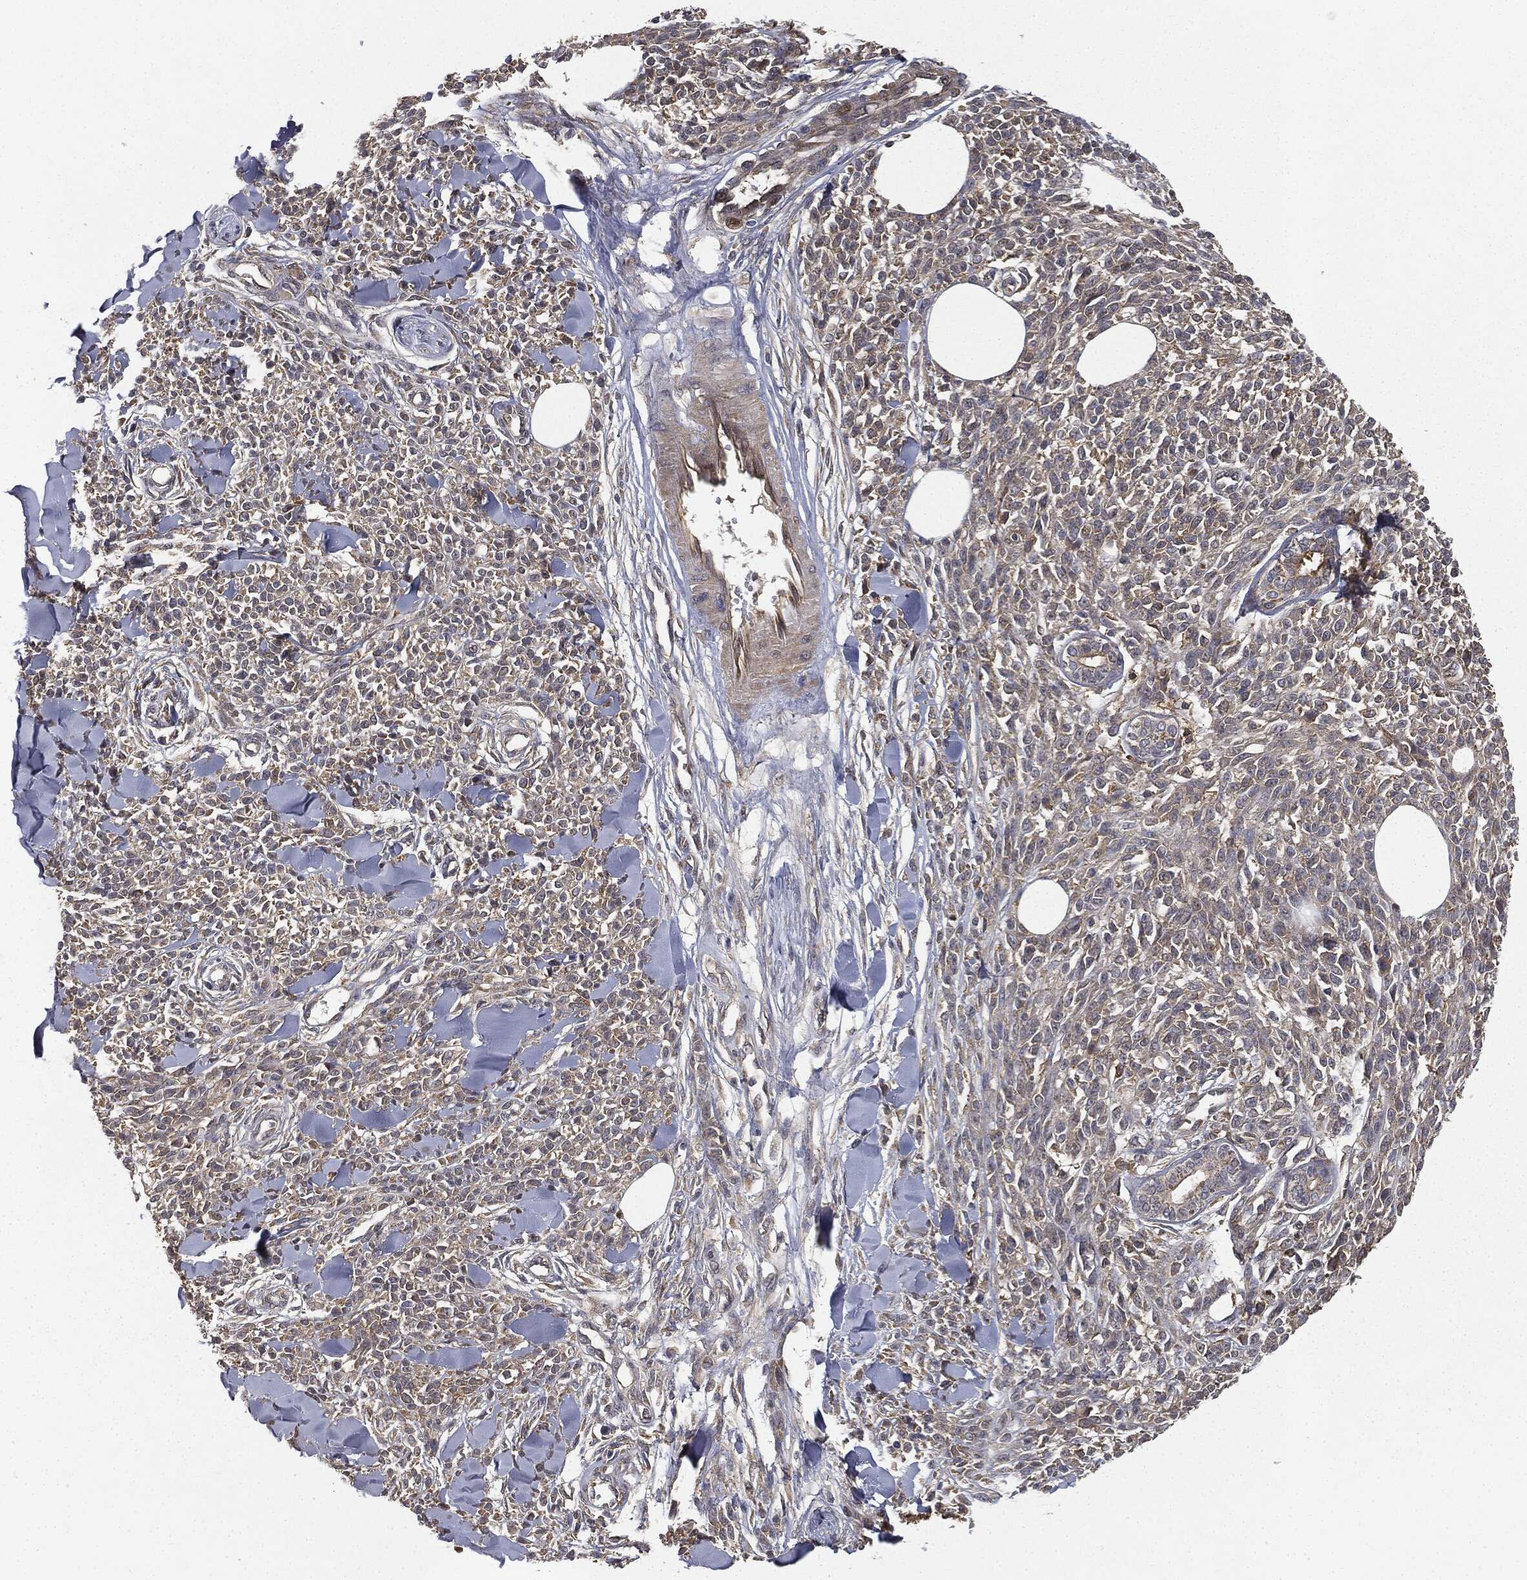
{"staining": {"intensity": "negative", "quantity": "none", "location": "none"}, "tissue": "melanoma", "cell_type": "Tumor cells", "image_type": "cancer", "snomed": [{"axis": "morphology", "description": "Malignant melanoma, NOS"}, {"axis": "topography", "description": "Skin"}, {"axis": "topography", "description": "Skin of trunk"}], "caption": "Malignant melanoma was stained to show a protein in brown. There is no significant staining in tumor cells.", "gene": "MIER2", "patient": {"sex": "male", "age": 74}}